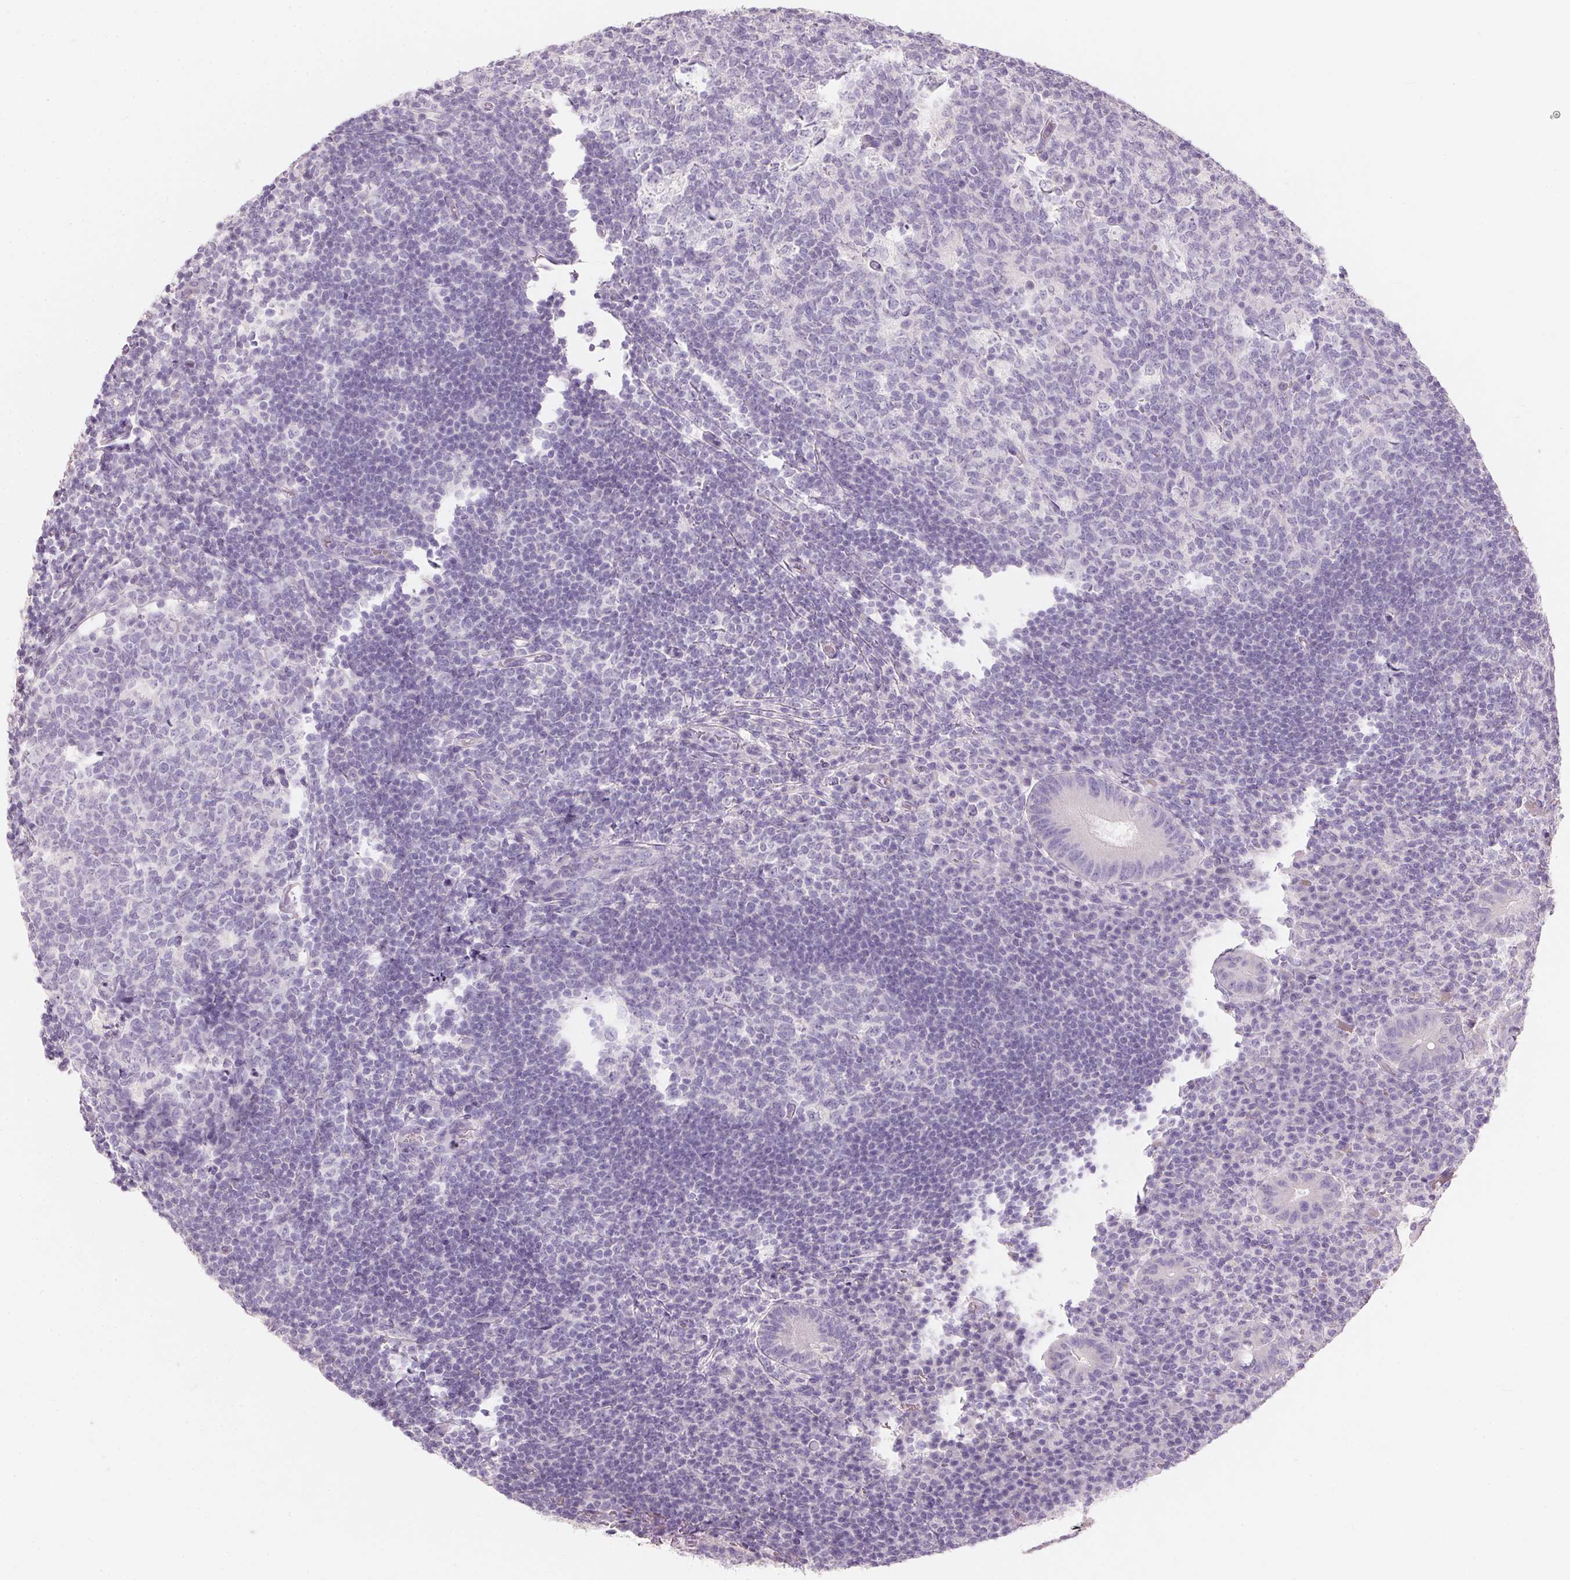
{"staining": {"intensity": "negative", "quantity": "none", "location": "none"}, "tissue": "appendix", "cell_type": "Glandular cells", "image_type": "normal", "snomed": [{"axis": "morphology", "description": "Normal tissue, NOS"}, {"axis": "topography", "description": "Appendix"}], "caption": "This is a histopathology image of IHC staining of benign appendix, which shows no staining in glandular cells.", "gene": "HSD17B1", "patient": {"sex": "male", "age": 18}}